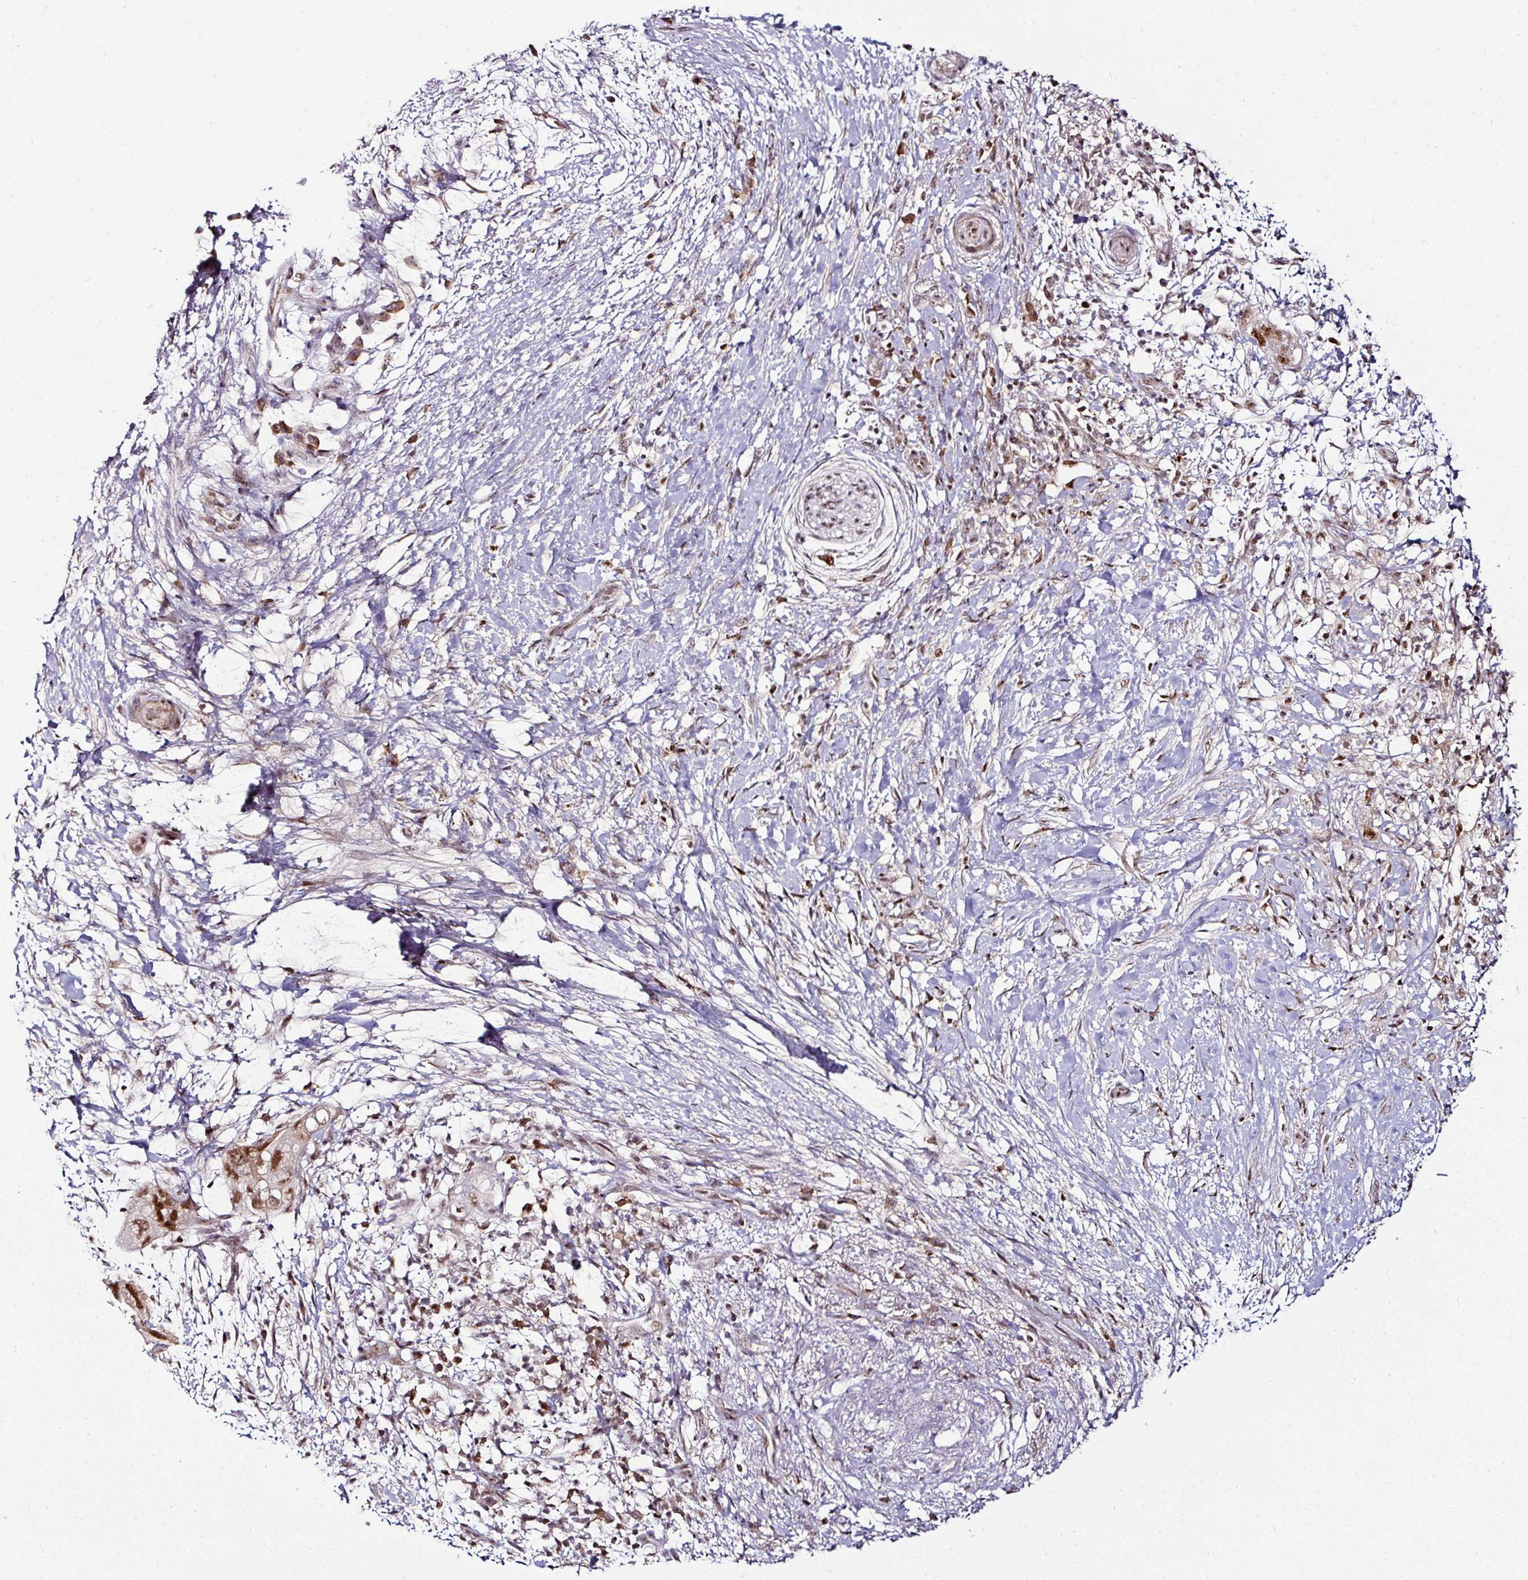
{"staining": {"intensity": "strong", "quantity": ">75%", "location": "nuclear"}, "tissue": "pancreatic cancer", "cell_type": "Tumor cells", "image_type": "cancer", "snomed": [{"axis": "morphology", "description": "Adenocarcinoma, NOS"}, {"axis": "topography", "description": "Pancreas"}], "caption": "Pancreatic adenocarcinoma stained with IHC reveals strong nuclear expression in approximately >75% of tumor cells.", "gene": "KLF16", "patient": {"sex": "female", "age": 72}}